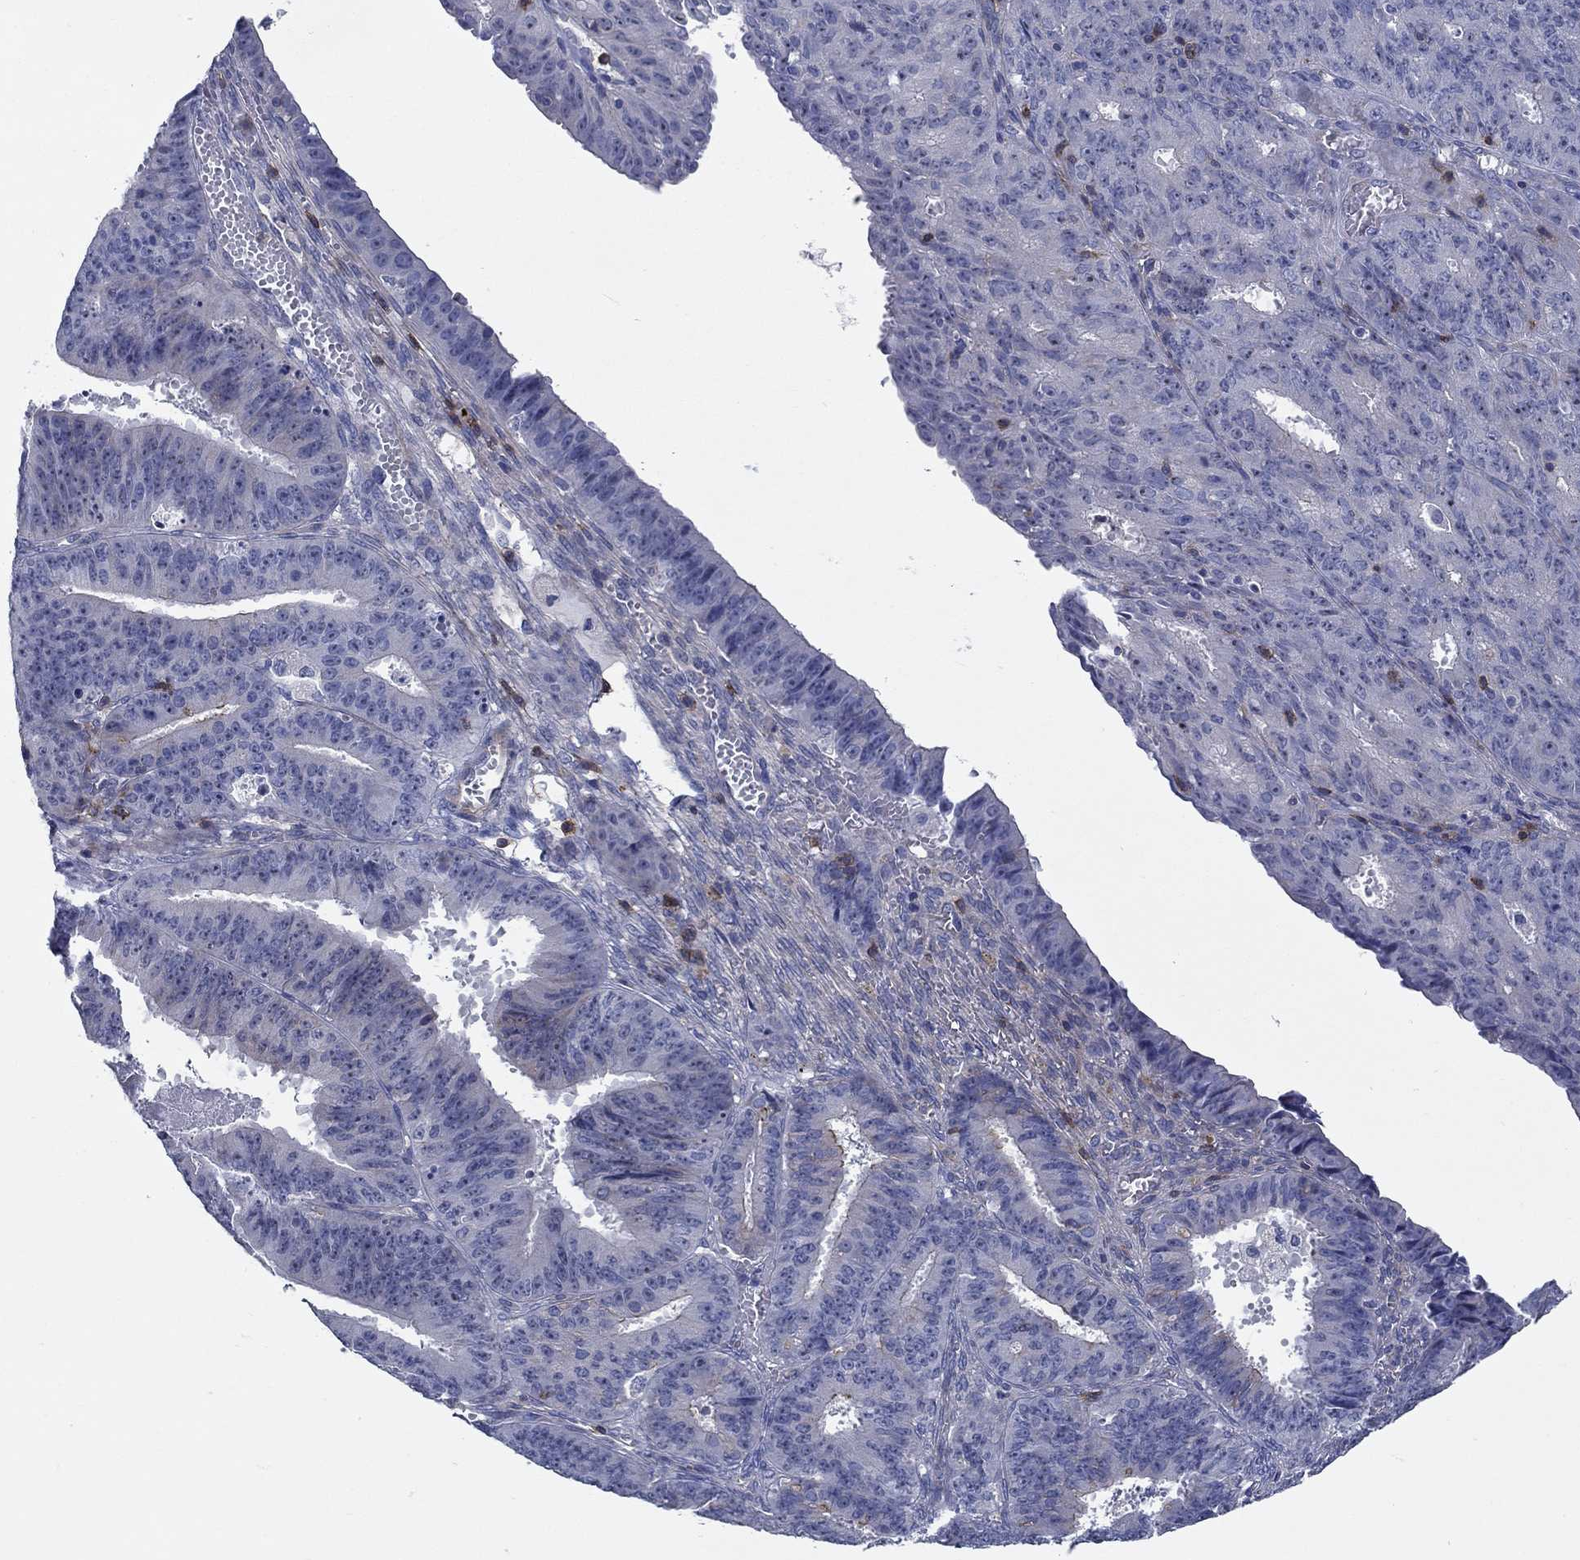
{"staining": {"intensity": "strong", "quantity": "<25%", "location": "cytoplasmic/membranous"}, "tissue": "ovarian cancer", "cell_type": "Tumor cells", "image_type": "cancer", "snomed": [{"axis": "morphology", "description": "Carcinoma, endometroid"}, {"axis": "topography", "description": "Ovary"}], "caption": "Protein staining shows strong cytoplasmic/membranous expression in about <25% of tumor cells in ovarian endometroid carcinoma.", "gene": "SIT1", "patient": {"sex": "female", "age": 42}}